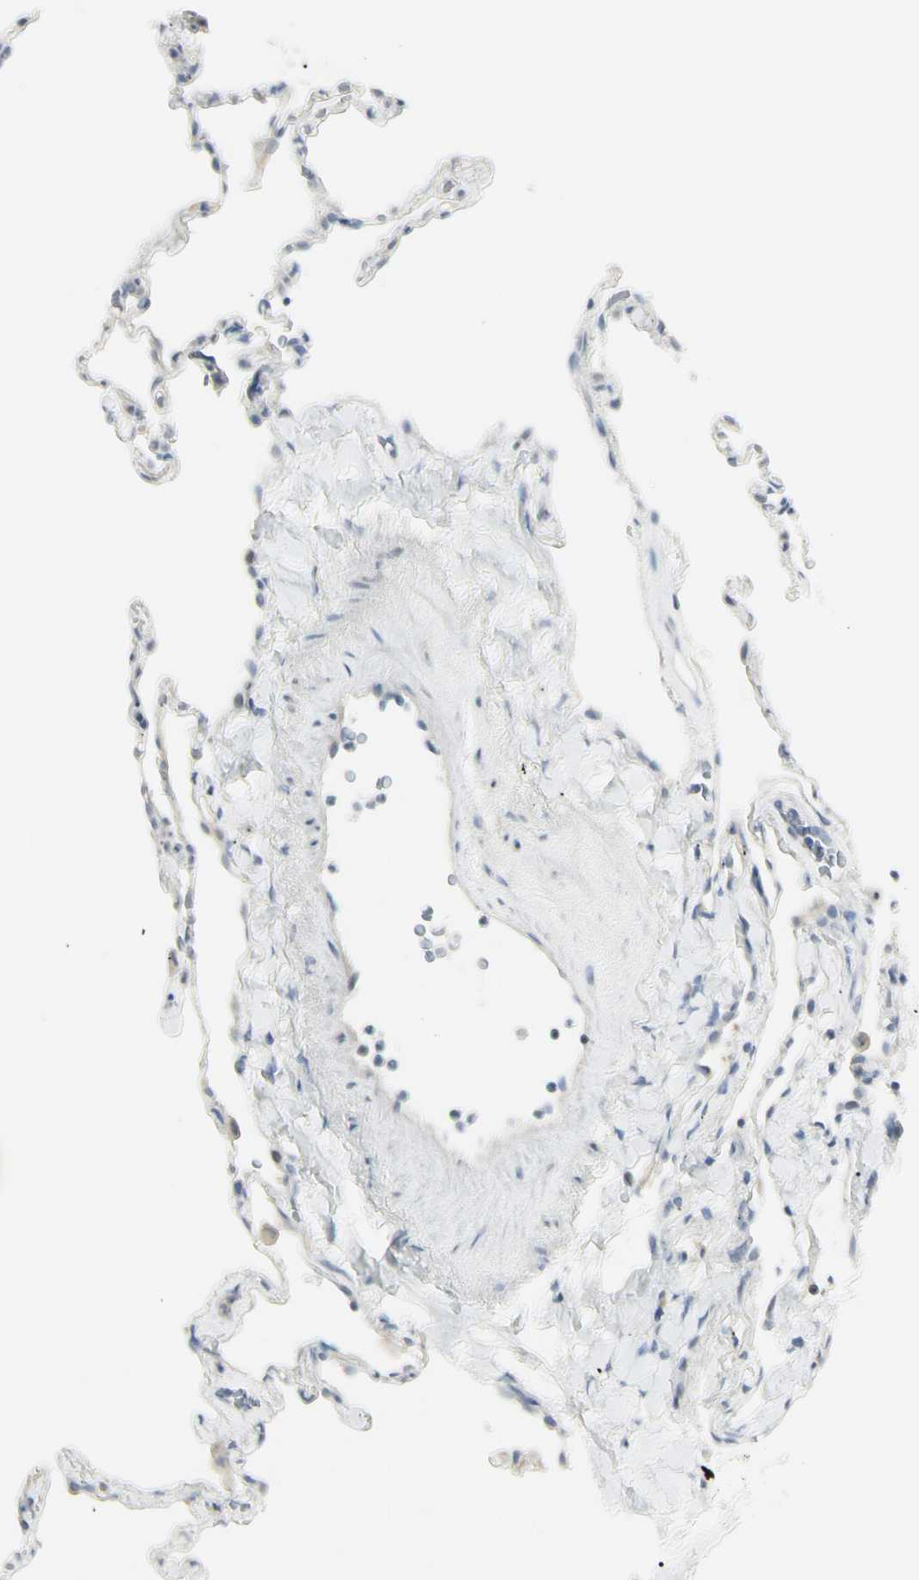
{"staining": {"intensity": "negative", "quantity": "none", "location": "none"}, "tissue": "lung", "cell_type": "Alveolar cells", "image_type": "normal", "snomed": [{"axis": "morphology", "description": "Normal tissue, NOS"}, {"axis": "topography", "description": "Lung"}], "caption": "DAB (3,3'-diaminobenzidine) immunohistochemical staining of normal human lung reveals no significant expression in alveolar cells. (Immunohistochemistry, brightfield microscopy, high magnification).", "gene": "PIP", "patient": {"sex": "male", "age": 59}}